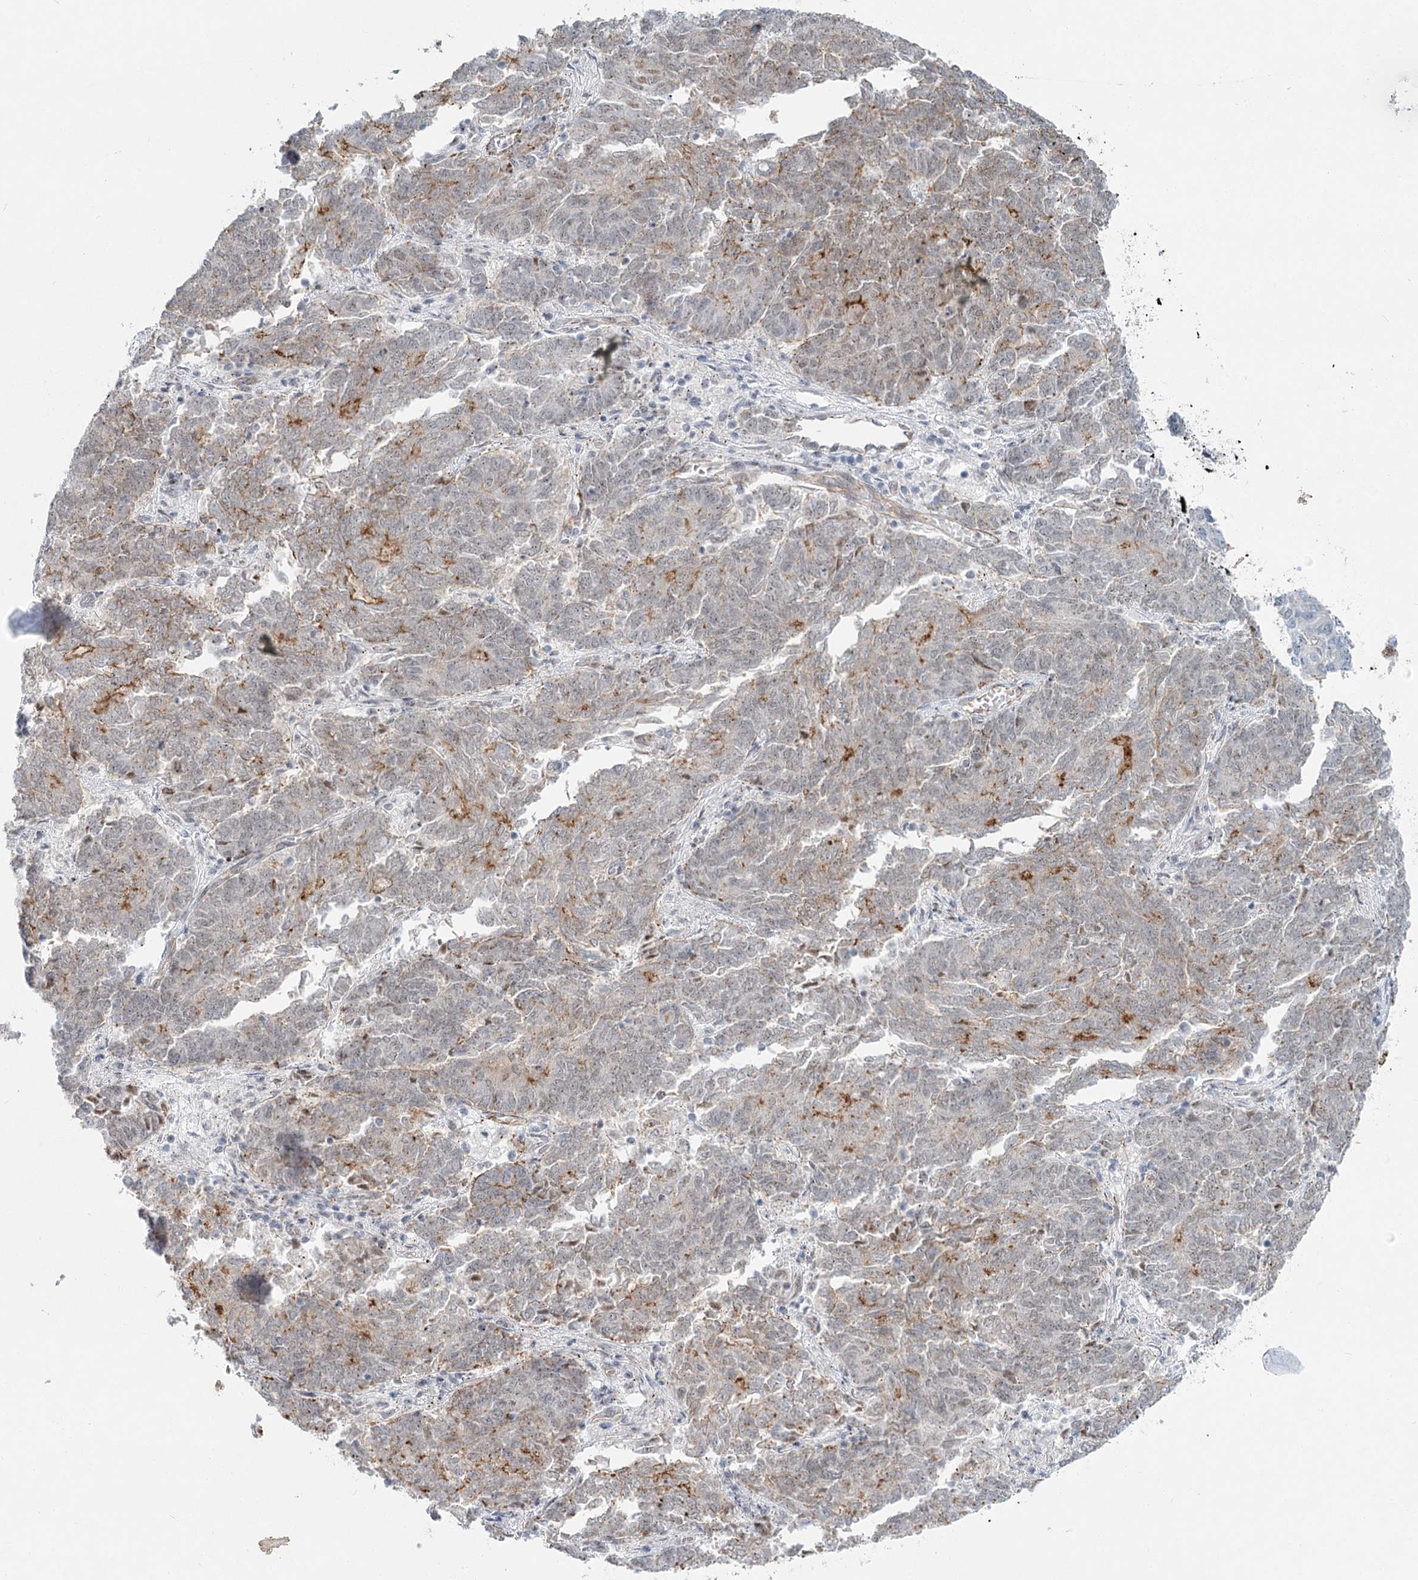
{"staining": {"intensity": "moderate", "quantity": "25%-75%", "location": "cytoplasmic/membranous"}, "tissue": "endometrial cancer", "cell_type": "Tumor cells", "image_type": "cancer", "snomed": [{"axis": "morphology", "description": "Adenocarcinoma, NOS"}, {"axis": "topography", "description": "Endometrium"}], "caption": "Immunohistochemical staining of human endometrial cancer (adenocarcinoma) exhibits medium levels of moderate cytoplasmic/membranous expression in approximately 25%-75% of tumor cells.", "gene": "ABHD8", "patient": {"sex": "female", "age": 80}}